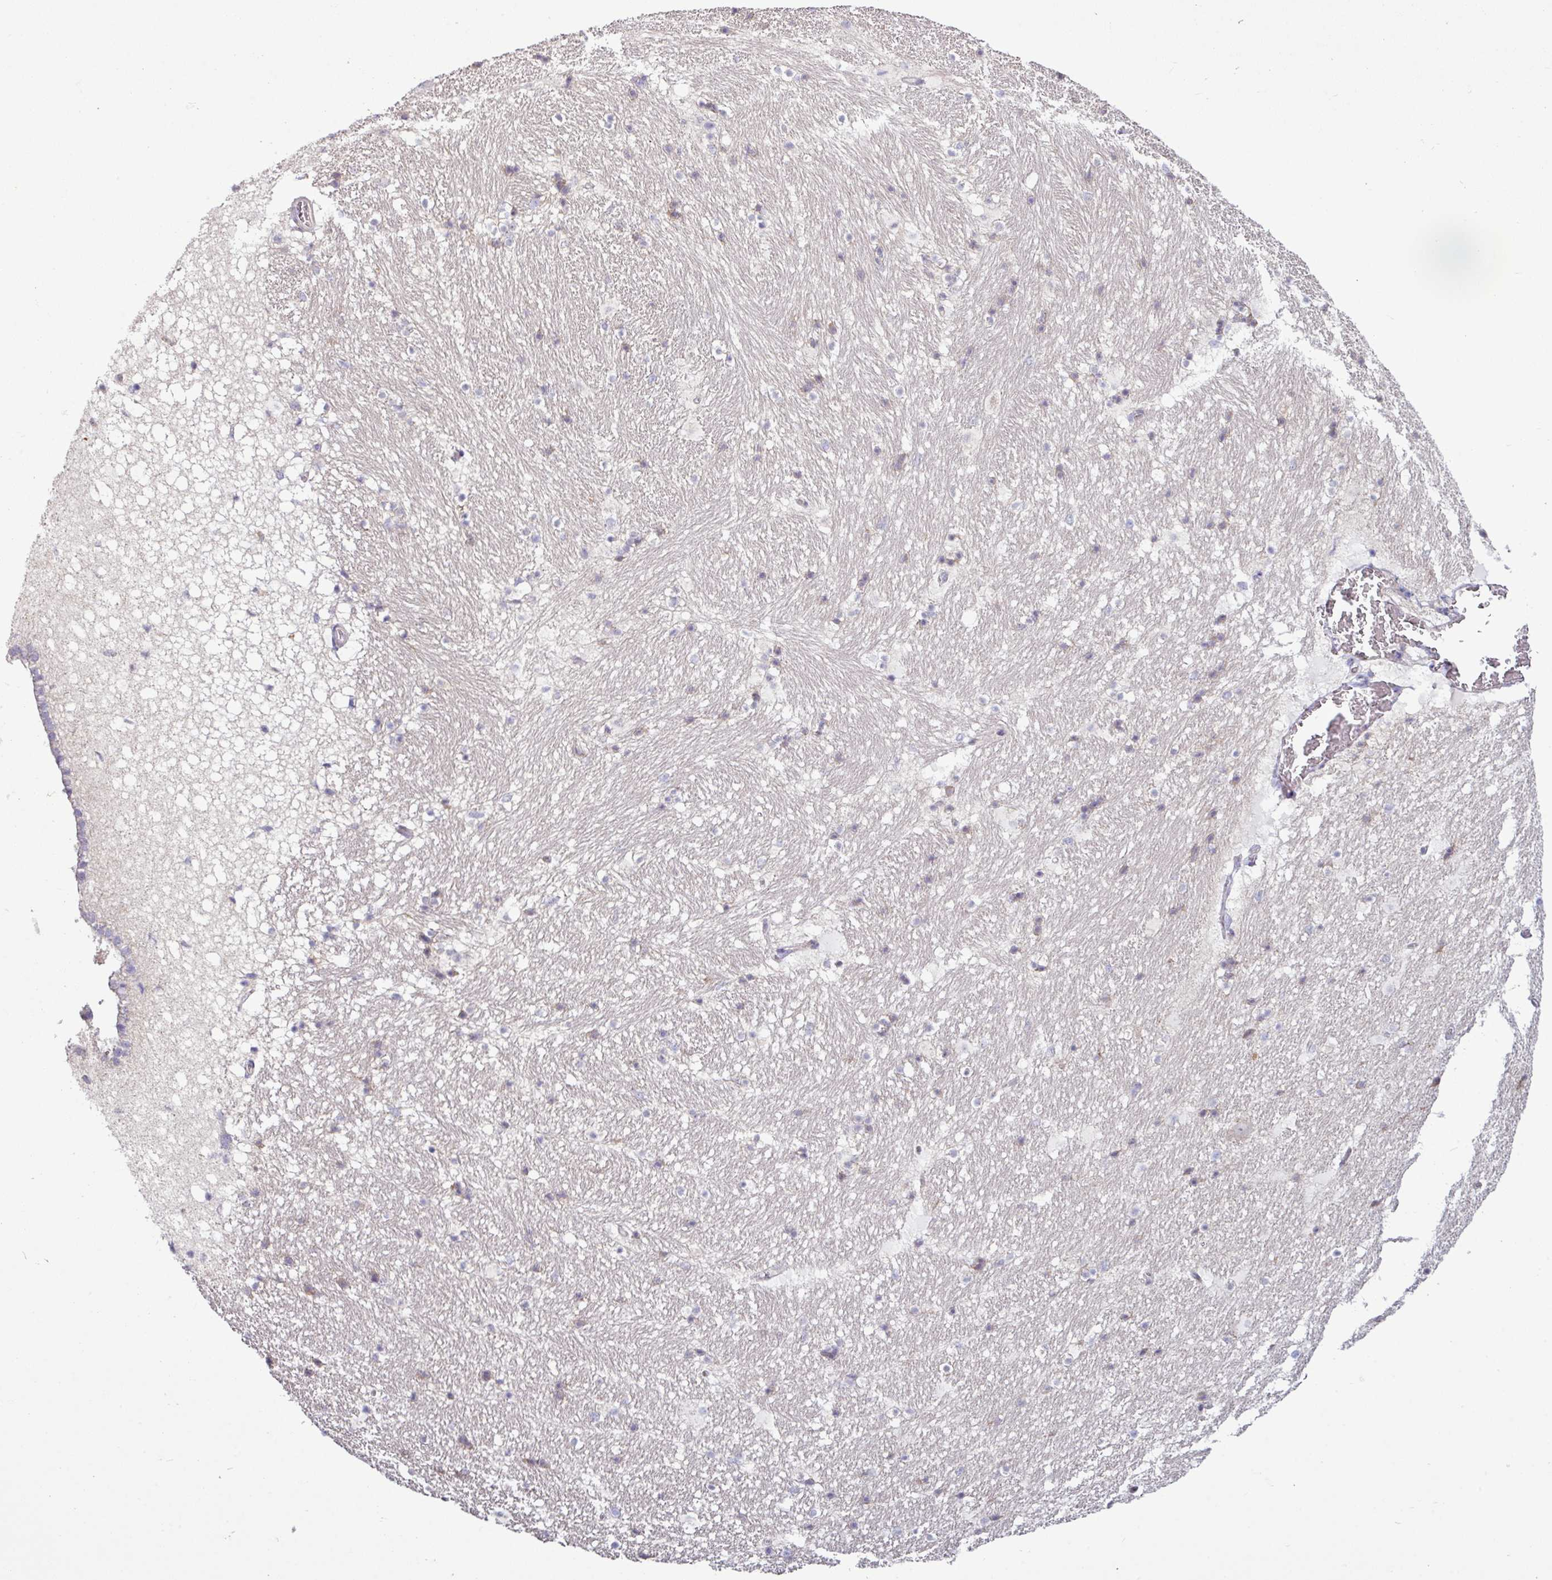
{"staining": {"intensity": "weak", "quantity": "<25%", "location": "cytoplasmic/membranous"}, "tissue": "hippocampus", "cell_type": "Glial cells", "image_type": "normal", "snomed": [{"axis": "morphology", "description": "Normal tissue, NOS"}, {"axis": "topography", "description": "Hippocampus"}], "caption": "The immunohistochemistry (IHC) micrograph has no significant expression in glial cells of hippocampus. (Brightfield microscopy of DAB (3,3'-diaminobenzidine) IHC at high magnification).", "gene": "AGAP4", "patient": {"sex": "male", "age": 37}}